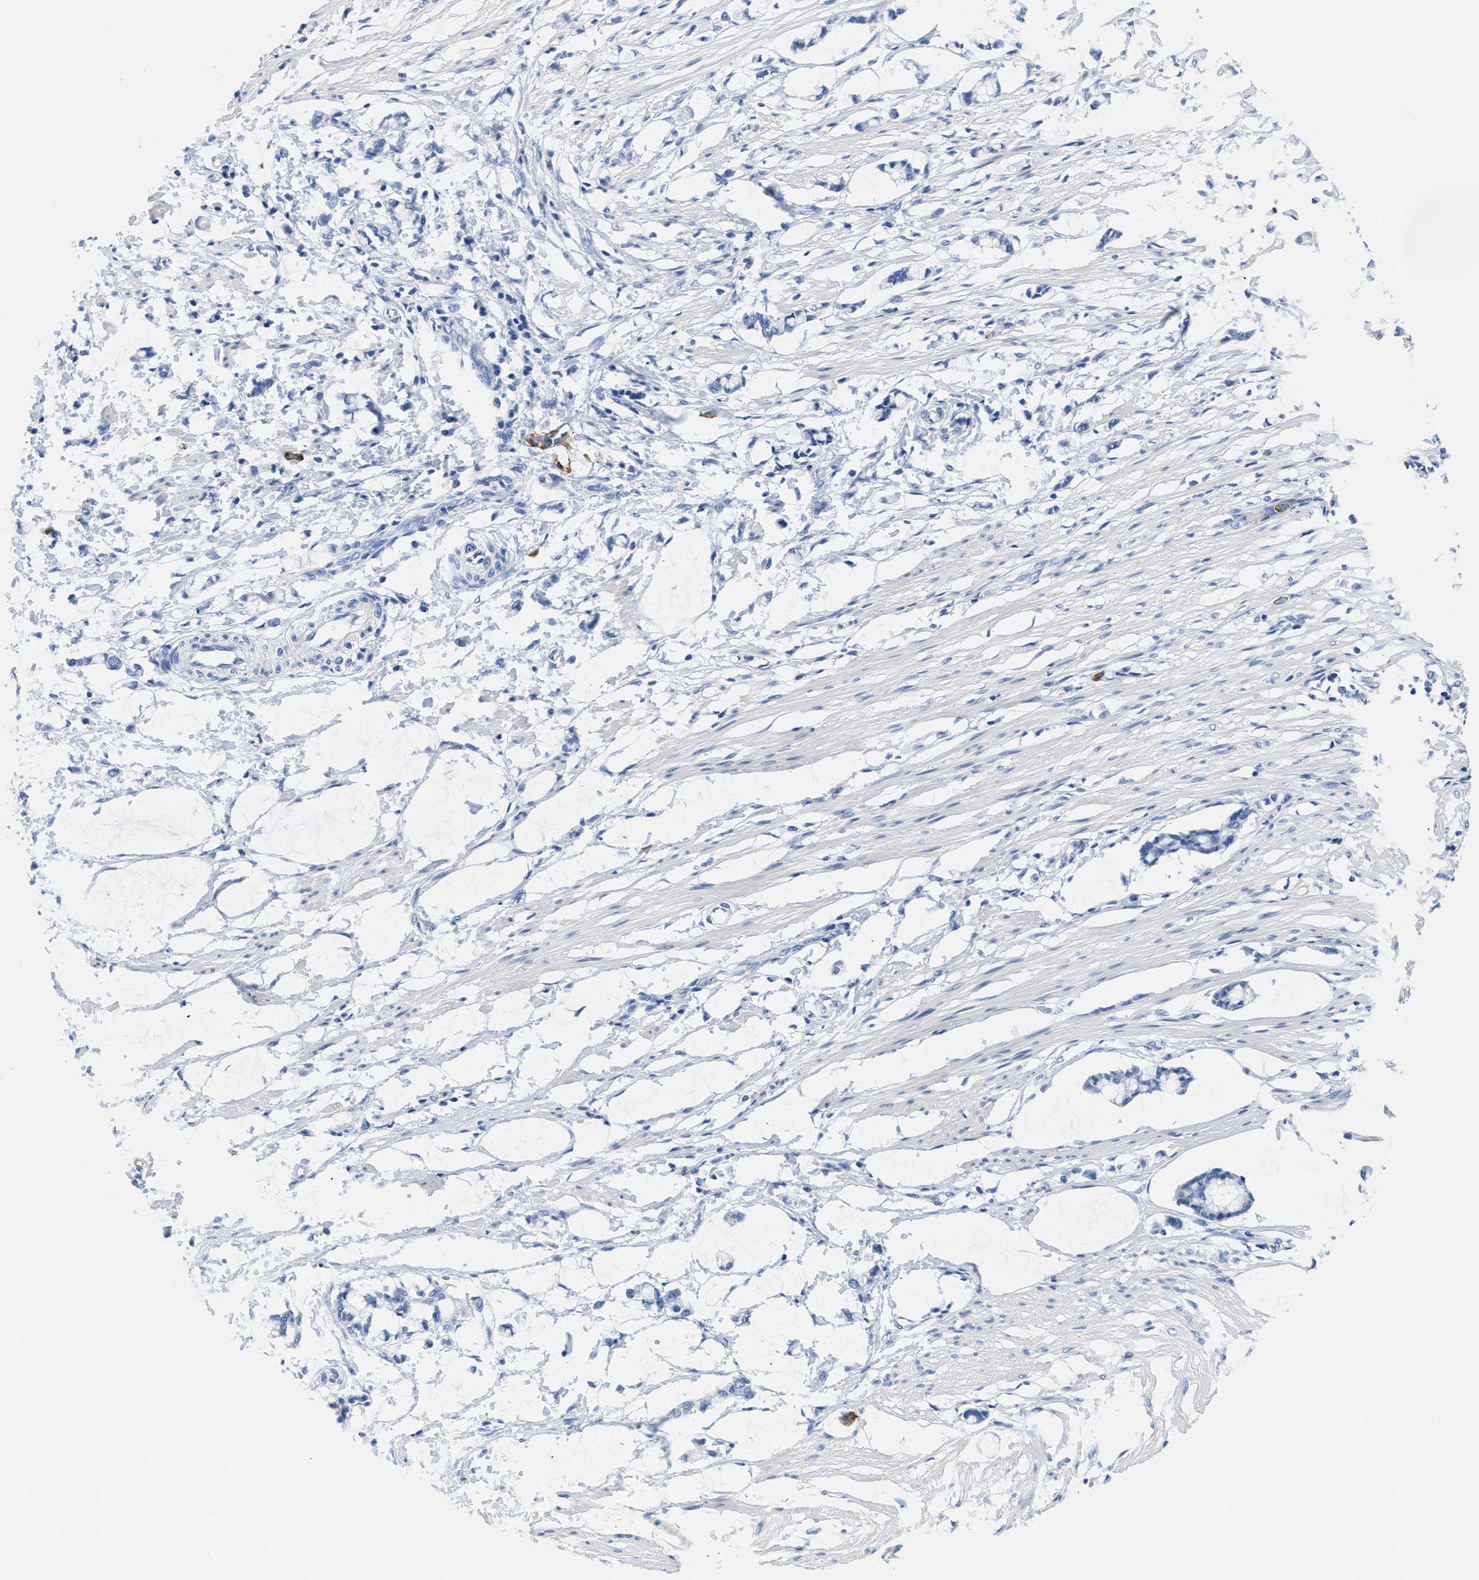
{"staining": {"intensity": "negative", "quantity": "none", "location": "none"}, "tissue": "smooth muscle", "cell_type": "Smooth muscle cells", "image_type": "normal", "snomed": [{"axis": "morphology", "description": "Normal tissue, NOS"}, {"axis": "morphology", "description": "Adenocarcinoma, NOS"}, {"axis": "topography", "description": "Smooth muscle"}, {"axis": "topography", "description": "Colon"}], "caption": "The immunohistochemistry (IHC) histopathology image has no significant expression in smooth muscle cells of smooth muscle. (Stains: DAB immunohistochemistry with hematoxylin counter stain, Microscopy: brightfield microscopy at high magnification).", "gene": "SLFN13", "patient": {"sex": "male", "age": 14}}